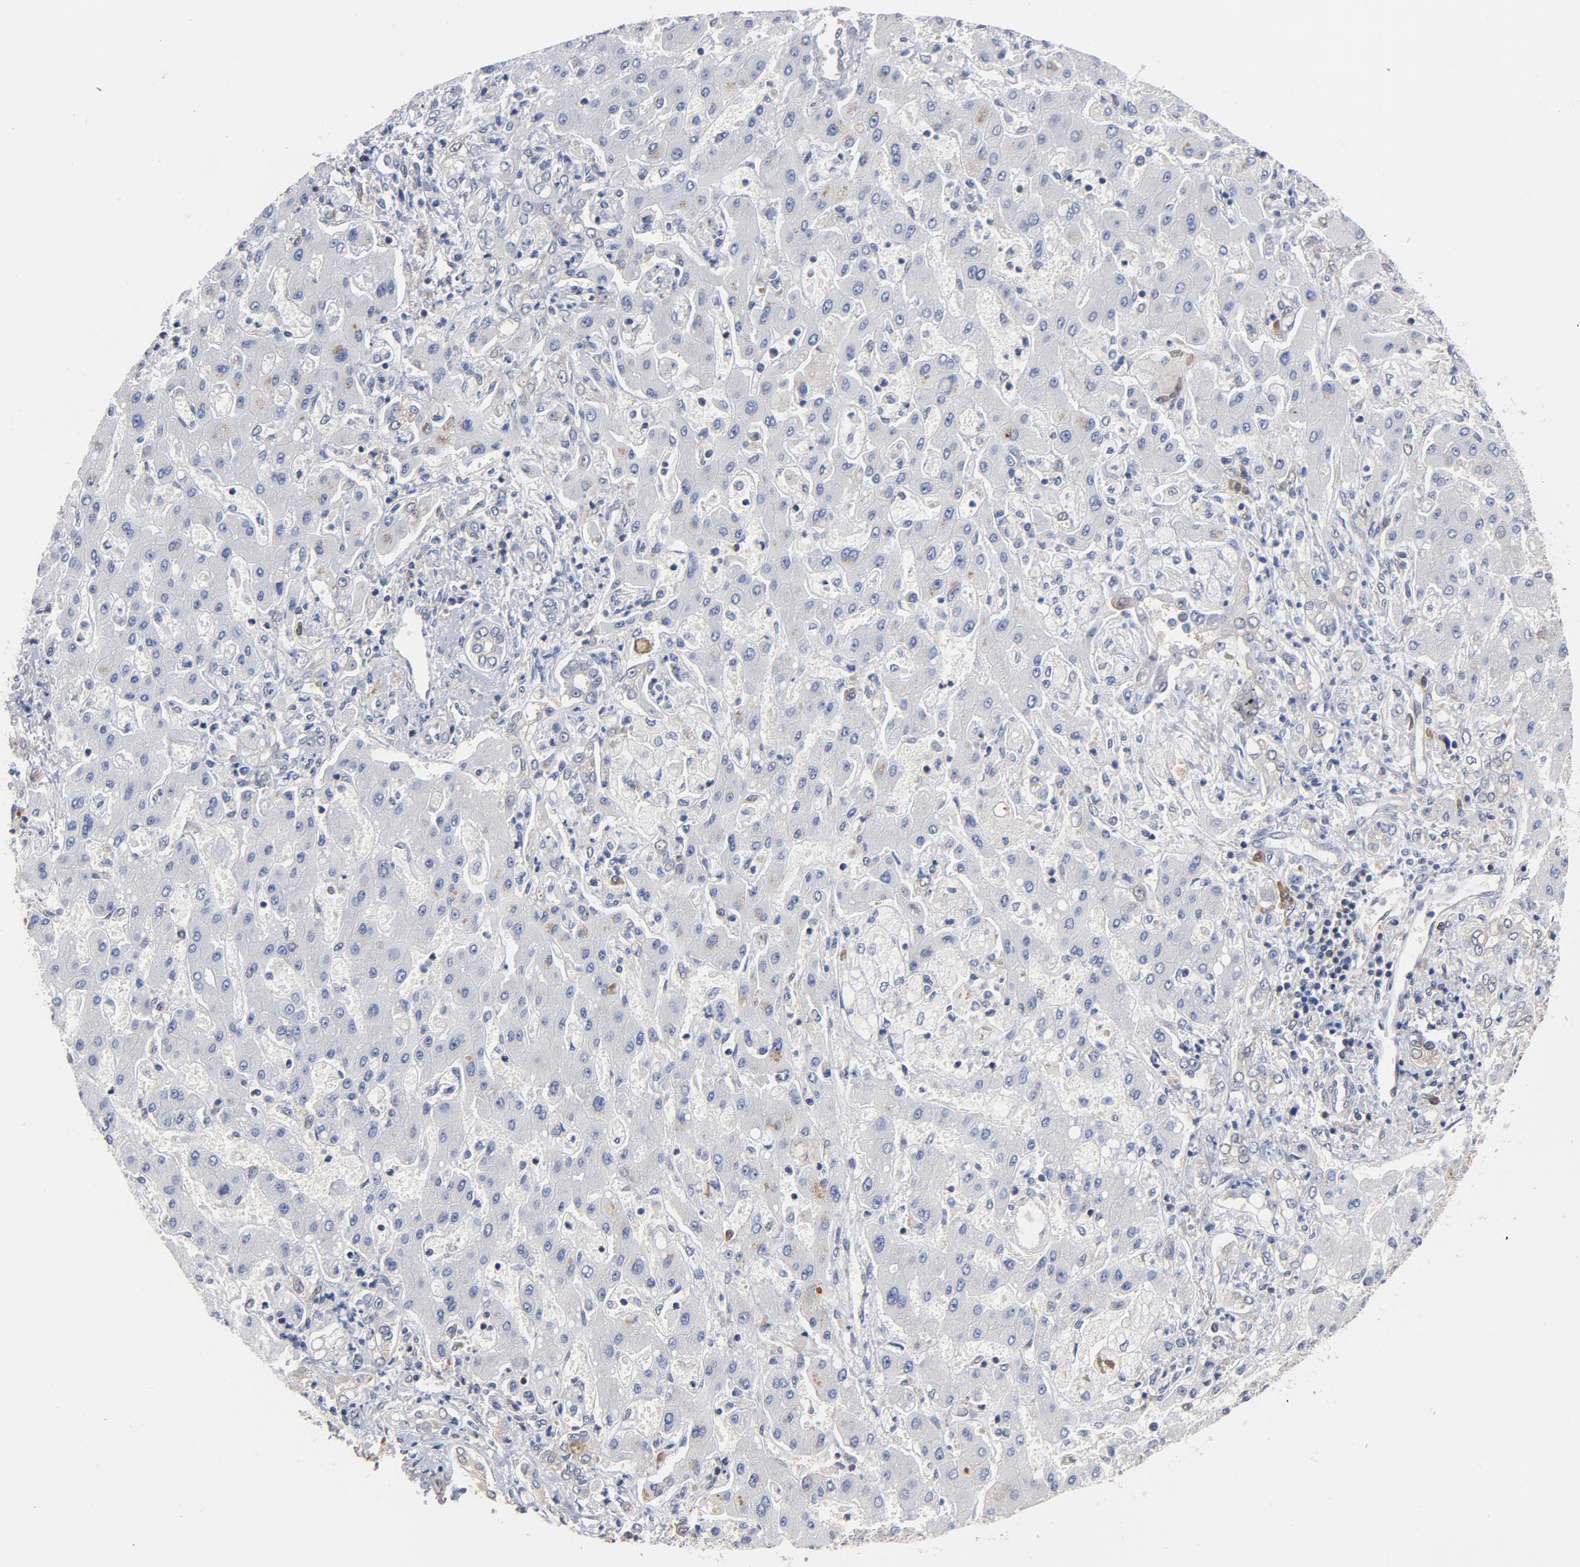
{"staining": {"intensity": "negative", "quantity": "none", "location": "none"}, "tissue": "liver cancer", "cell_type": "Tumor cells", "image_type": "cancer", "snomed": [{"axis": "morphology", "description": "Cholangiocarcinoma"}, {"axis": "topography", "description": "Liver"}], "caption": "Immunohistochemical staining of cholangiocarcinoma (liver) shows no significant staining in tumor cells.", "gene": "MIF", "patient": {"sex": "male", "age": 50}}